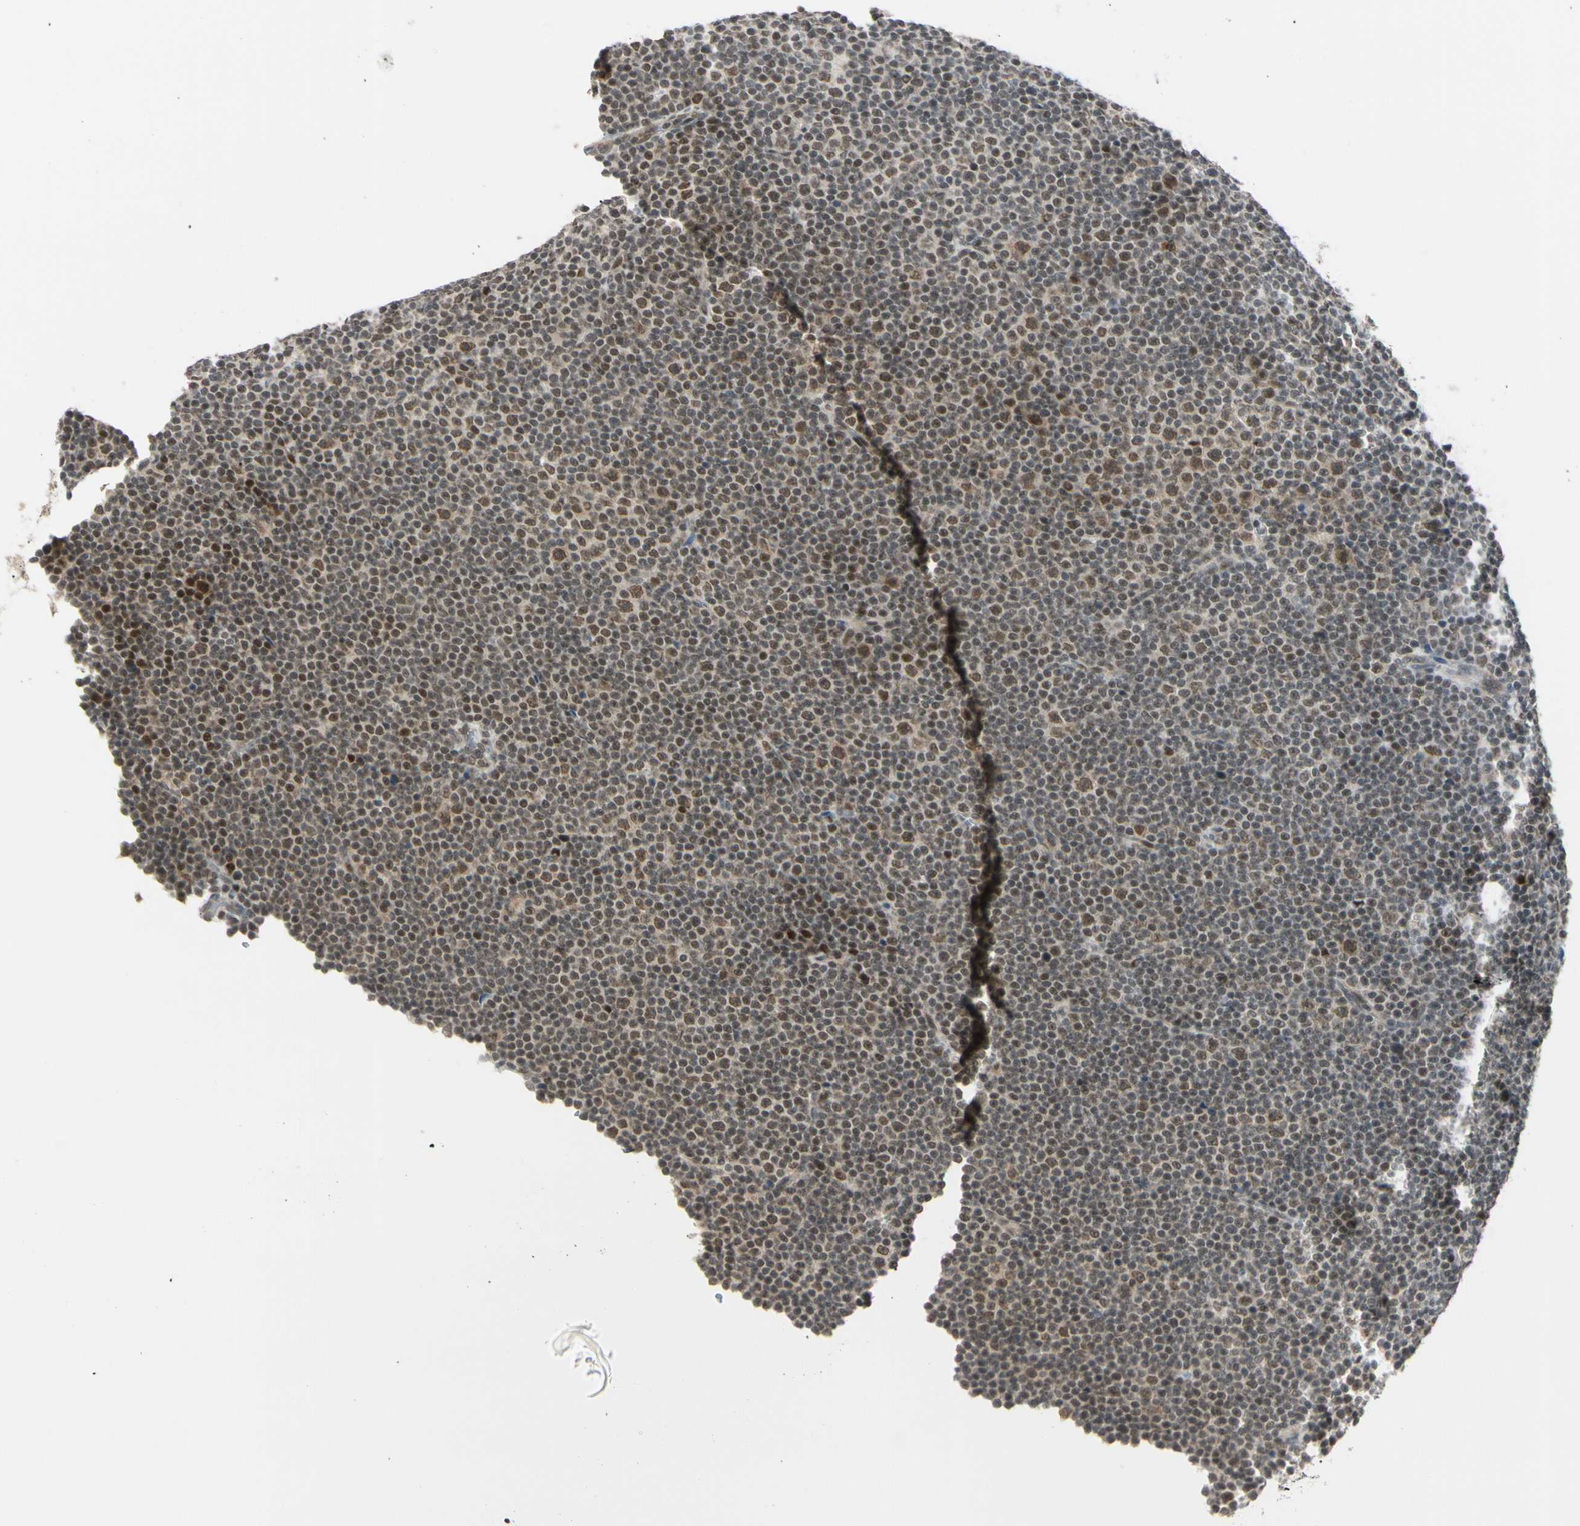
{"staining": {"intensity": "weak", "quantity": "25%-75%", "location": "nuclear"}, "tissue": "lymphoma", "cell_type": "Tumor cells", "image_type": "cancer", "snomed": [{"axis": "morphology", "description": "Malignant lymphoma, non-Hodgkin's type, Low grade"}, {"axis": "topography", "description": "Lymph node"}], "caption": "Human low-grade malignant lymphoma, non-Hodgkin's type stained with a brown dye demonstrates weak nuclear positive expression in approximately 25%-75% of tumor cells.", "gene": "BRMS1", "patient": {"sex": "female", "age": 67}}